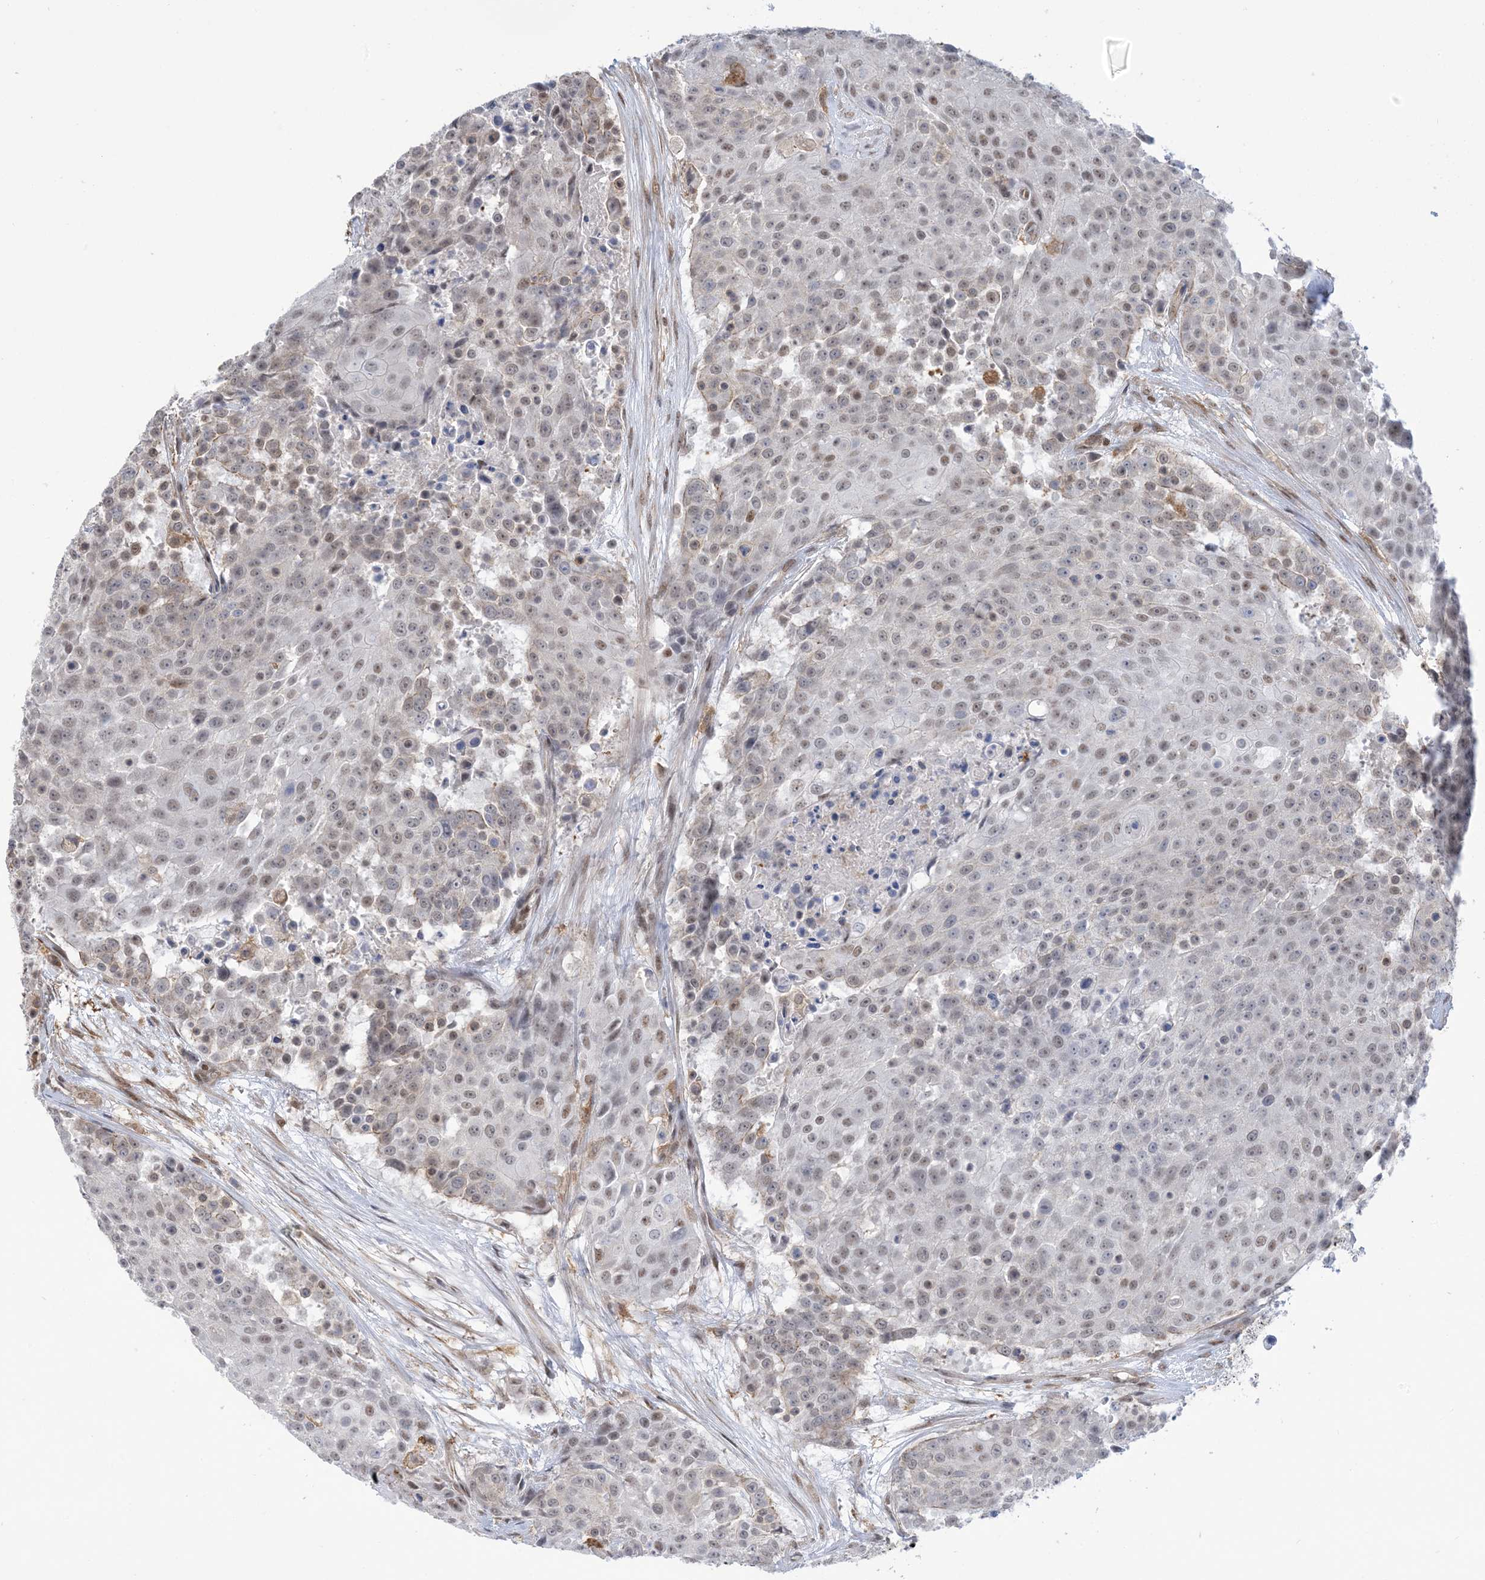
{"staining": {"intensity": "weak", "quantity": "<25%", "location": "nuclear"}, "tissue": "urothelial cancer", "cell_type": "Tumor cells", "image_type": "cancer", "snomed": [{"axis": "morphology", "description": "Urothelial carcinoma, High grade"}, {"axis": "topography", "description": "Urinary bladder"}], "caption": "The IHC image has no significant expression in tumor cells of high-grade urothelial carcinoma tissue.", "gene": "ZNF8", "patient": {"sex": "female", "age": 63}}